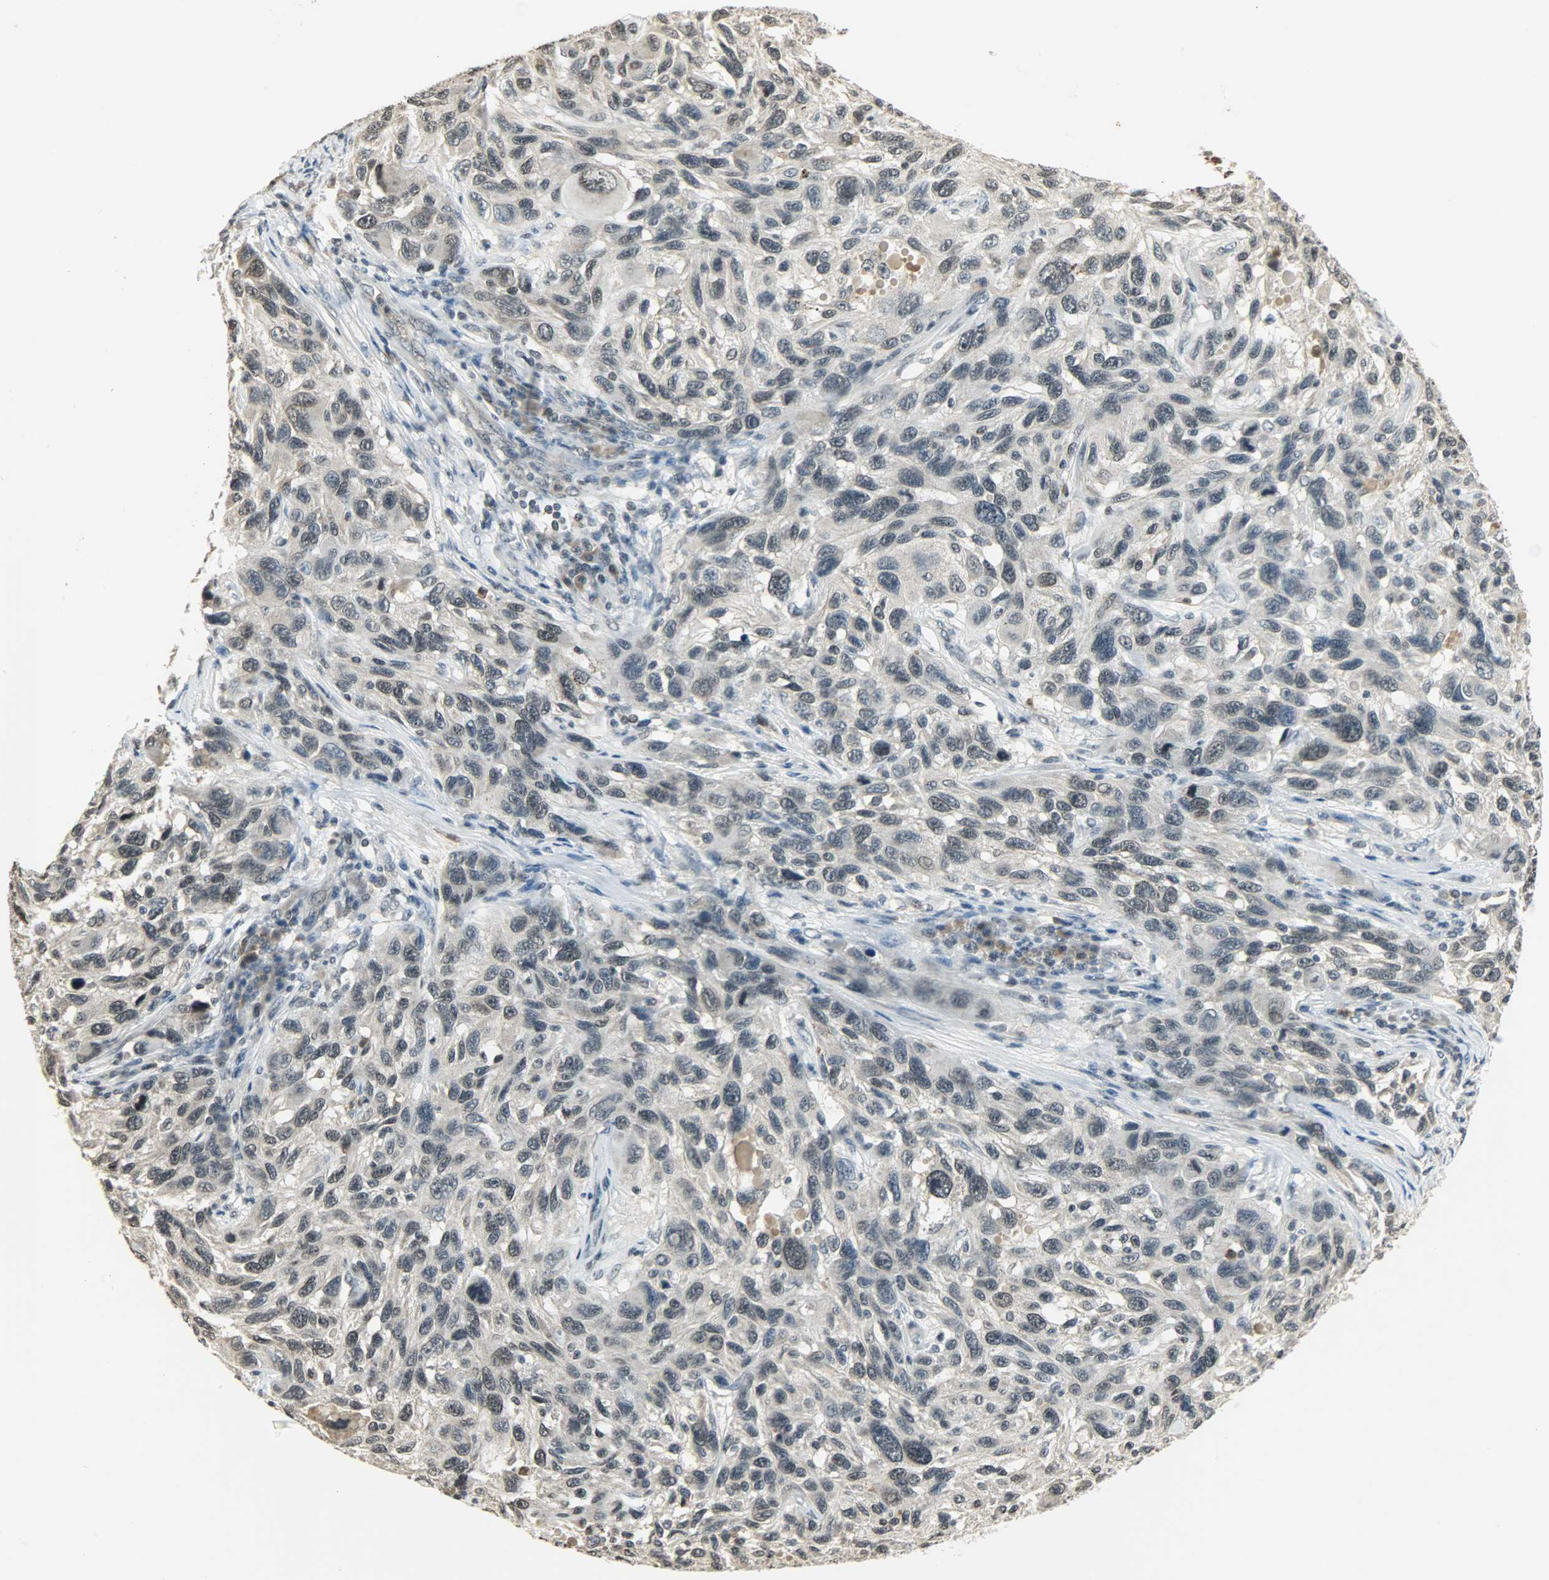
{"staining": {"intensity": "weak", "quantity": "<25%", "location": "nuclear"}, "tissue": "melanoma", "cell_type": "Tumor cells", "image_type": "cancer", "snomed": [{"axis": "morphology", "description": "Malignant melanoma, NOS"}, {"axis": "topography", "description": "Skin"}], "caption": "Protein analysis of malignant melanoma exhibits no significant staining in tumor cells.", "gene": "SMARCA5", "patient": {"sex": "male", "age": 53}}